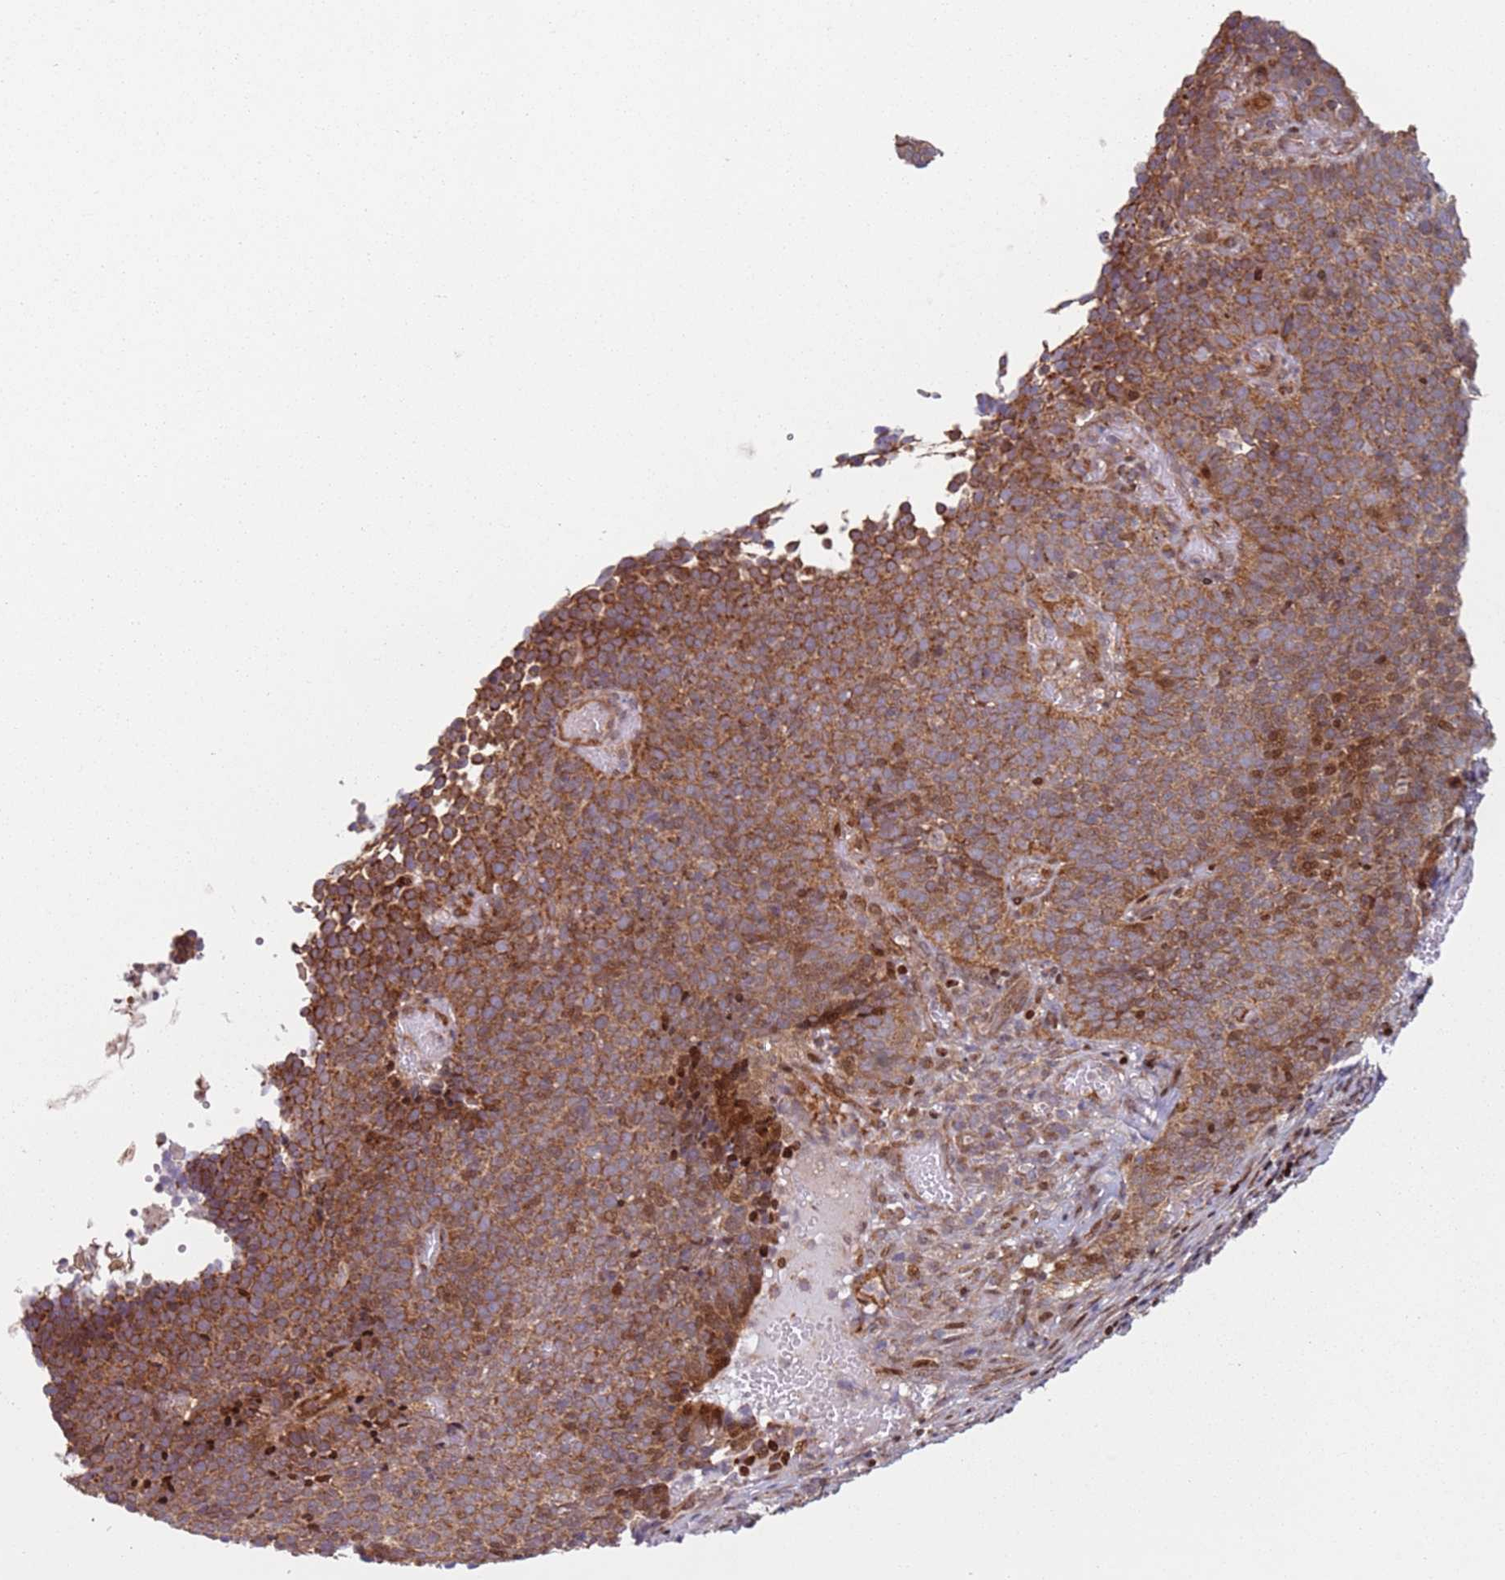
{"staining": {"intensity": "strong", "quantity": ">75%", "location": "cytoplasmic/membranous,nuclear"}, "tissue": "cervical cancer", "cell_type": "Tumor cells", "image_type": "cancer", "snomed": [{"axis": "morphology", "description": "Normal tissue, NOS"}, {"axis": "morphology", "description": "Squamous cell carcinoma, NOS"}, {"axis": "topography", "description": "Cervix"}], "caption": "Protein staining reveals strong cytoplasmic/membranous and nuclear staining in about >75% of tumor cells in cervical cancer (squamous cell carcinoma).", "gene": "HNRNPLL", "patient": {"sex": "female", "age": 39}}